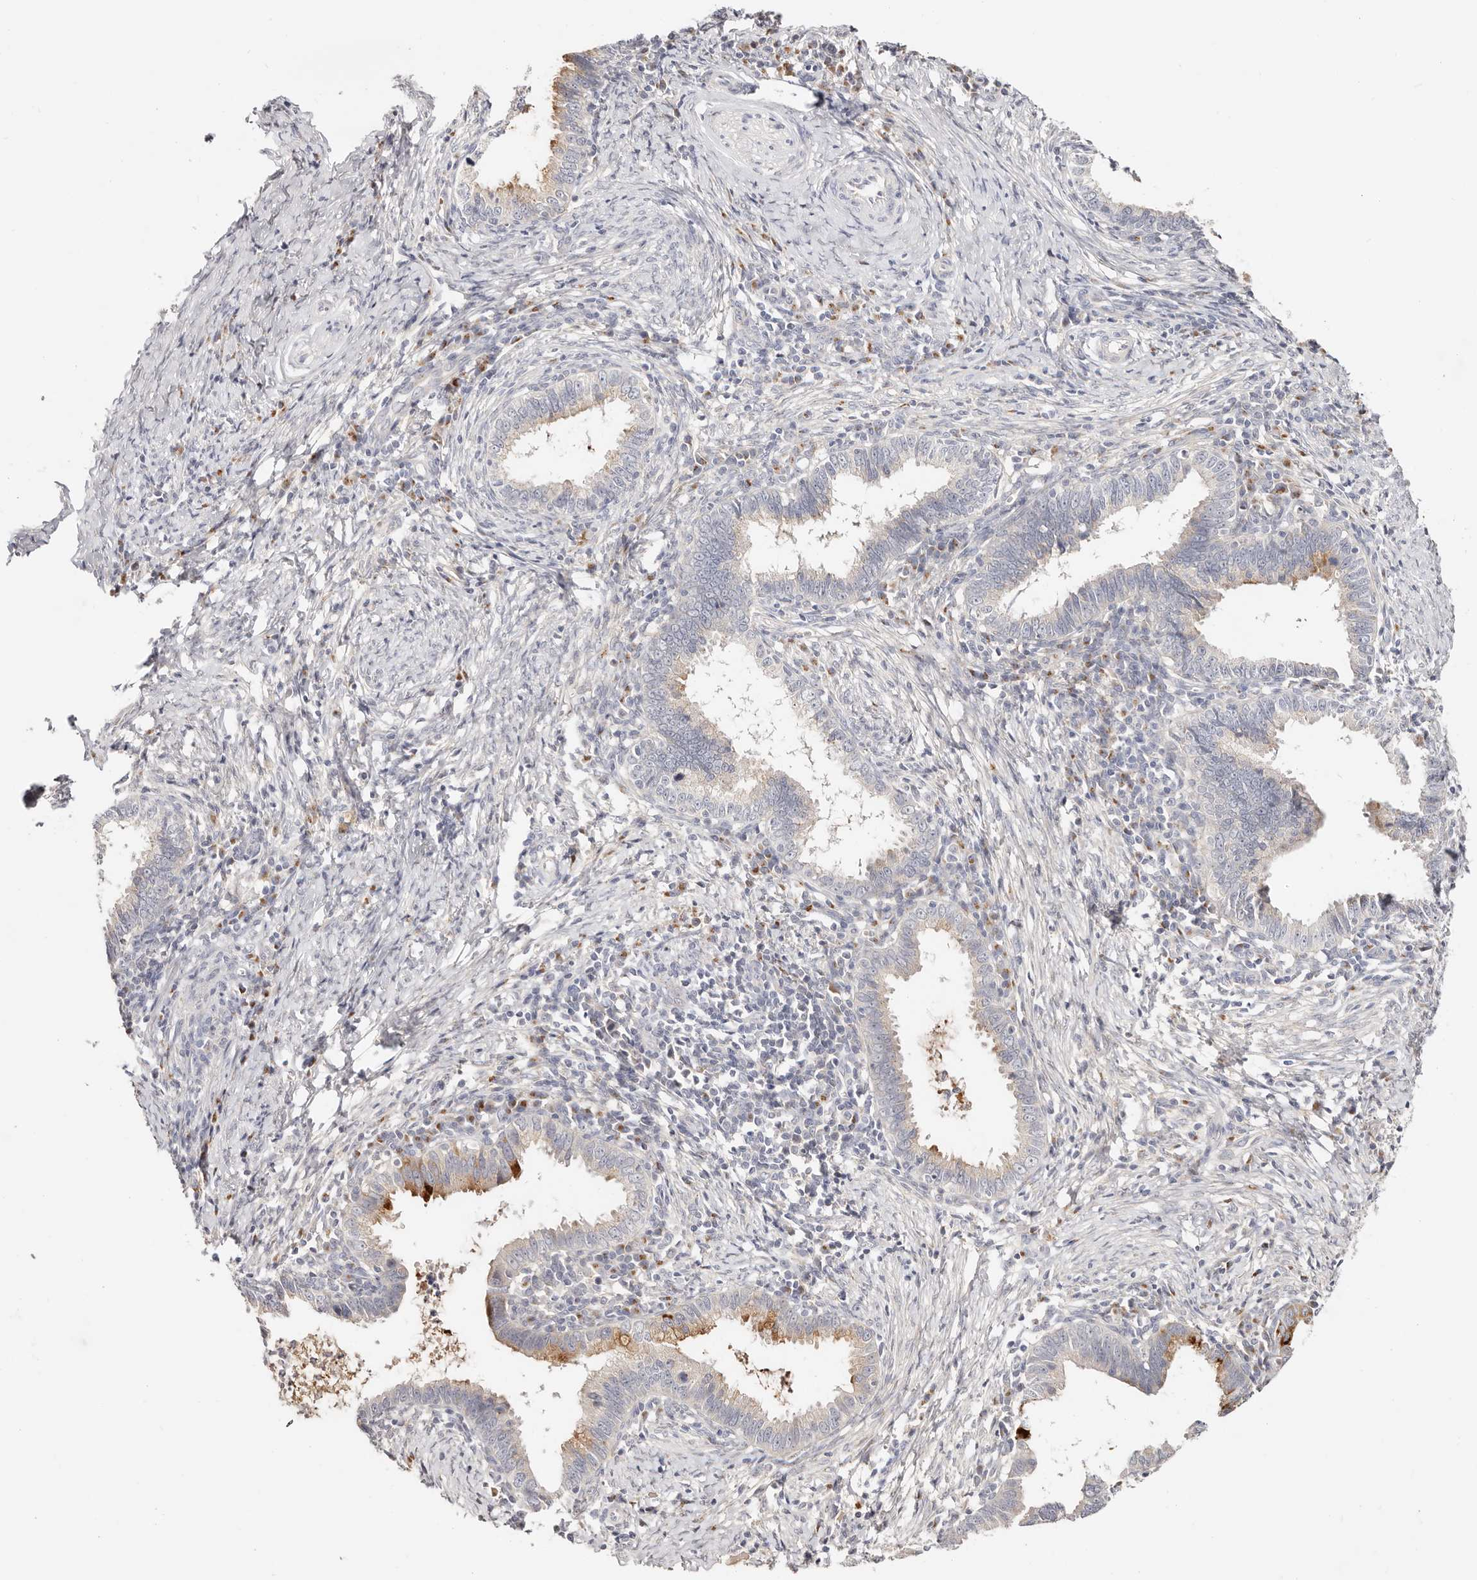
{"staining": {"intensity": "strong", "quantity": "<25%", "location": "cytoplasmic/membranous"}, "tissue": "cervical cancer", "cell_type": "Tumor cells", "image_type": "cancer", "snomed": [{"axis": "morphology", "description": "Adenocarcinoma, NOS"}, {"axis": "topography", "description": "Cervix"}], "caption": "Adenocarcinoma (cervical) stained for a protein (brown) demonstrates strong cytoplasmic/membranous positive positivity in approximately <25% of tumor cells.", "gene": "DNASE1", "patient": {"sex": "female", "age": 36}}